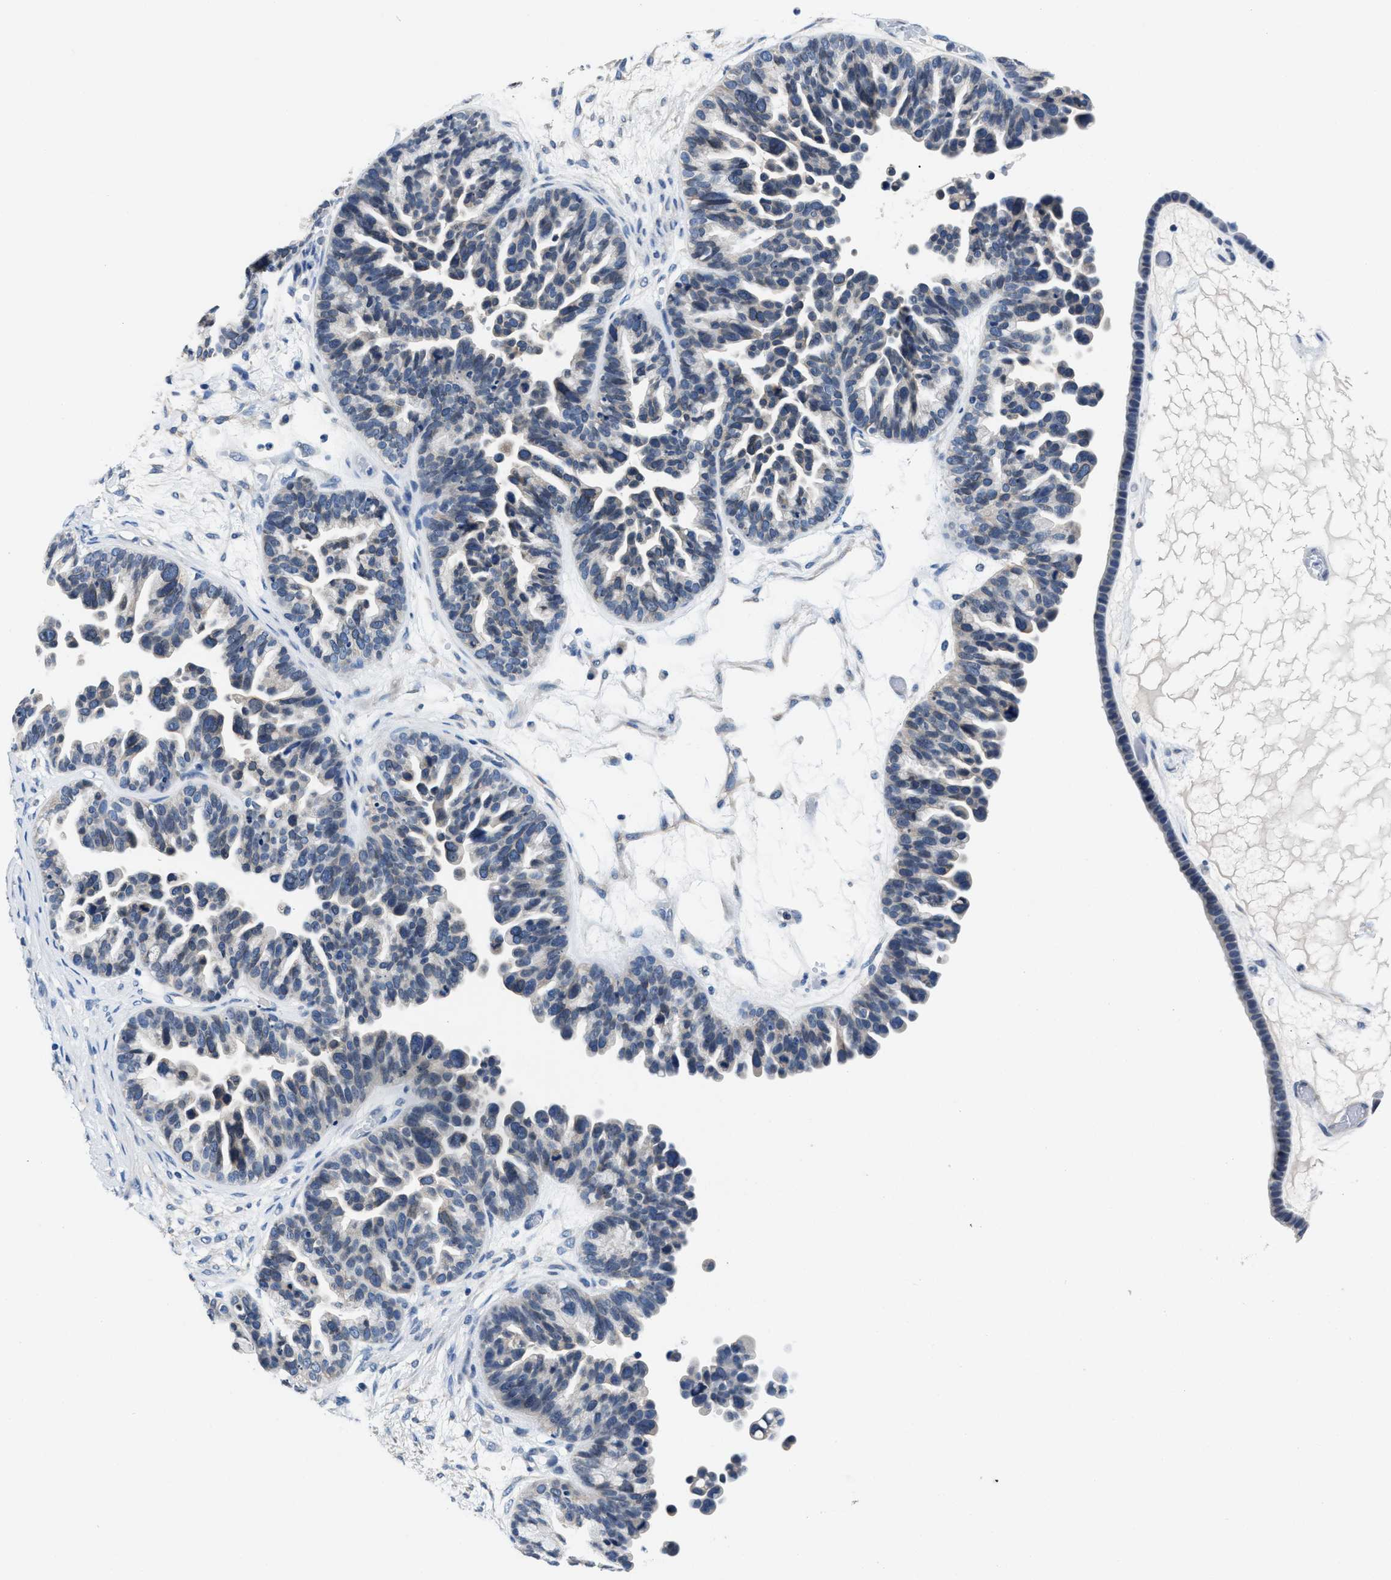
{"staining": {"intensity": "negative", "quantity": "none", "location": "none"}, "tissue": "ovarian cancer", "cell_type": "Tumor cells", "image_type": "cancer", "snomed": [{"axis": "morphology", "description": "Cystadenocarcinoma, serous, NOS"}, {"axis": "topography", "description": "Ovary"}], "caption": "This is a histopathology image of IHC staining of ovarian cancer (serous cystadenocarcinoma), which shows no expression in tumor cells.", "gene": "MYH3", "patient": {"sex": "female", "age": 56}}